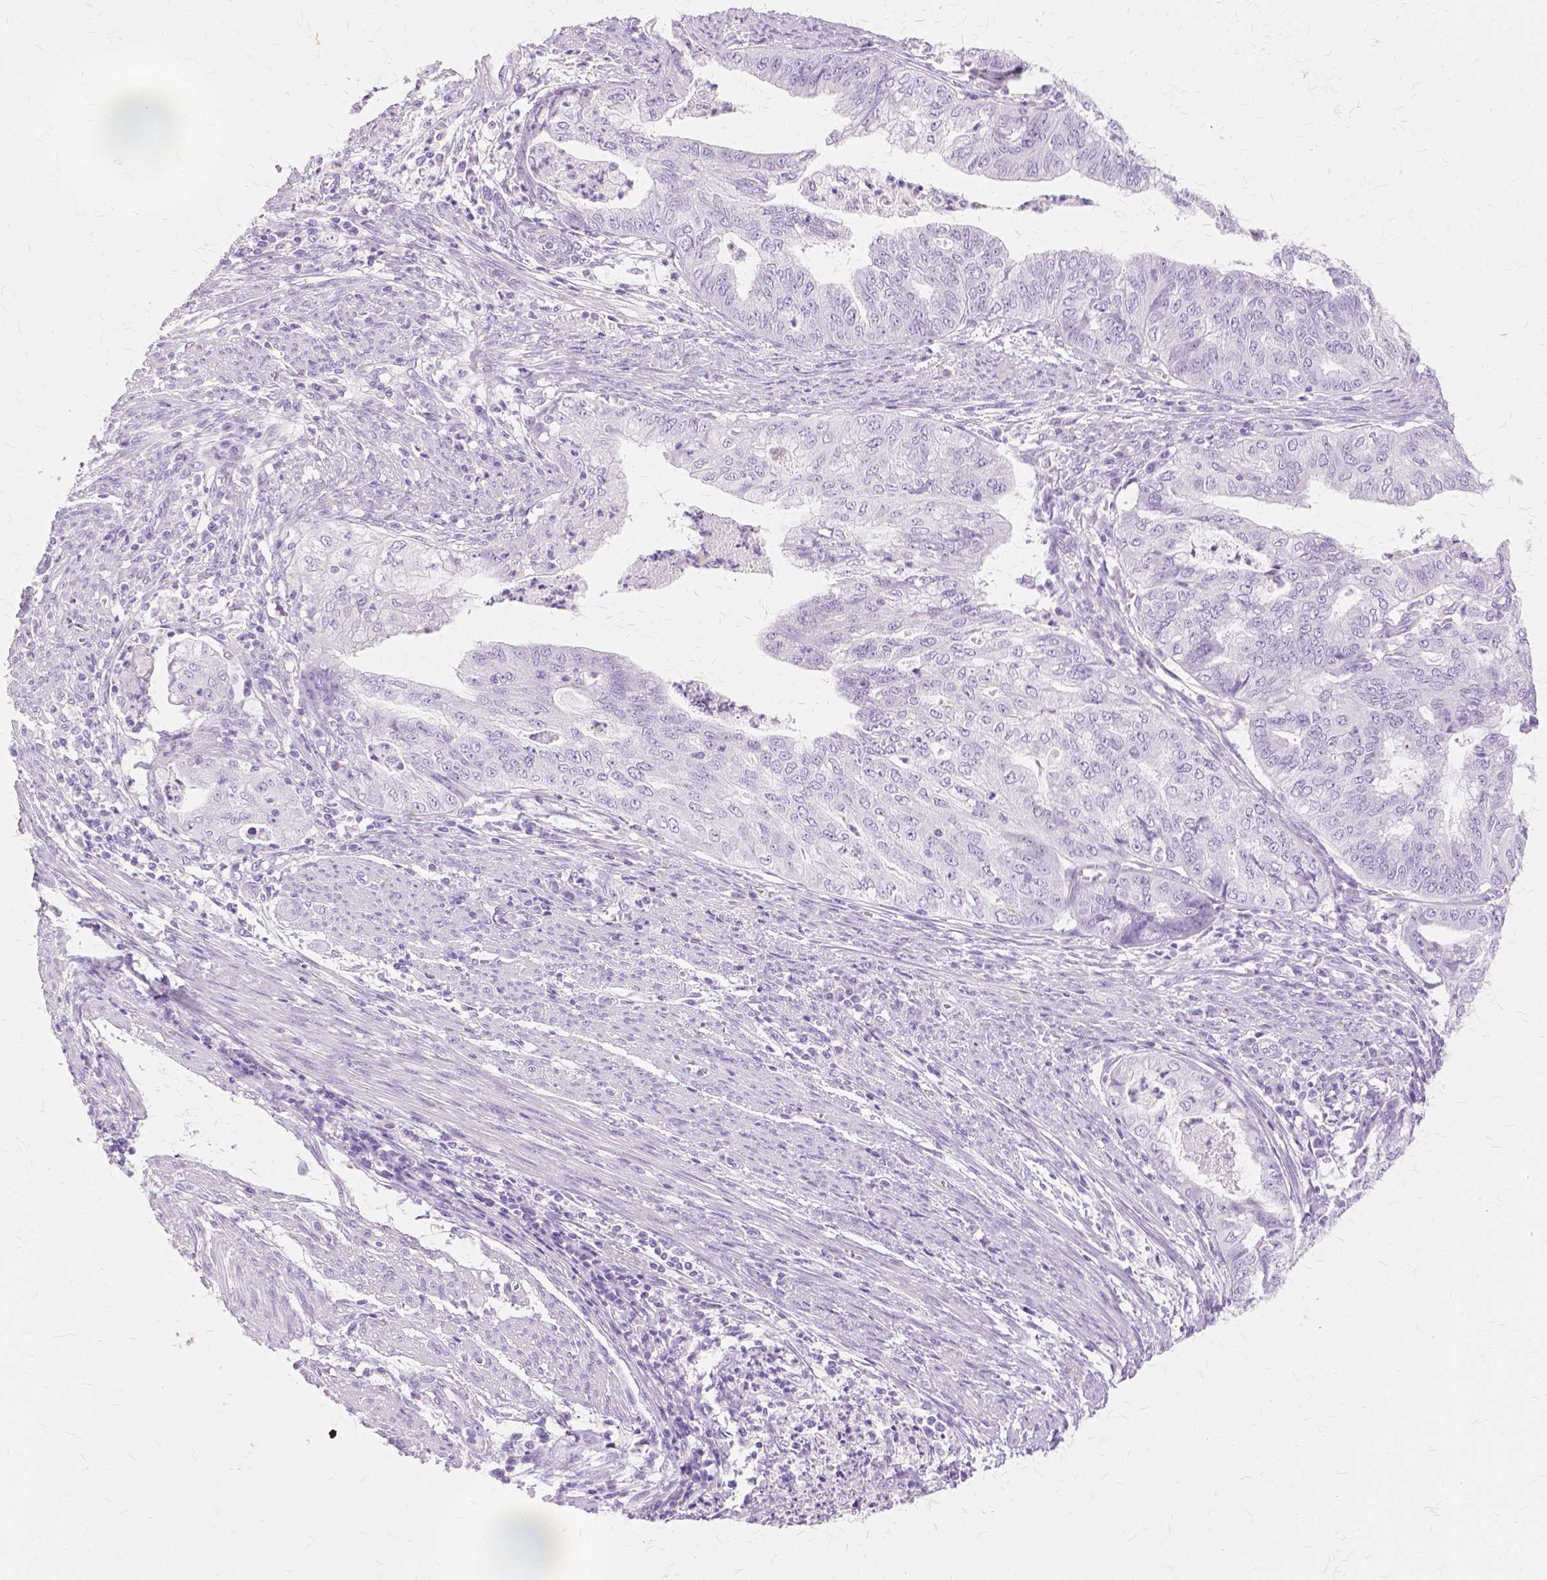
{"staining": {"intensity": "negative", "quantity": "none", "location": "none"}, "tissue": "endometrial cancer", "cell_type": "Tumor cells", "image_type": "cancer", "snomed": [{"axis": "morphology", "description": "Adenocarcinoma, NOS"}, {"axis": "topography", "description": "Endometrium"}], "caption": "Human endometrial cancer (adenocarcinoma) stained for a protein using immunohistochemistry demonstrates no staining in tumor cells.", "gene": "TGM1", "patient": {"sex": "female", "age": 79}}